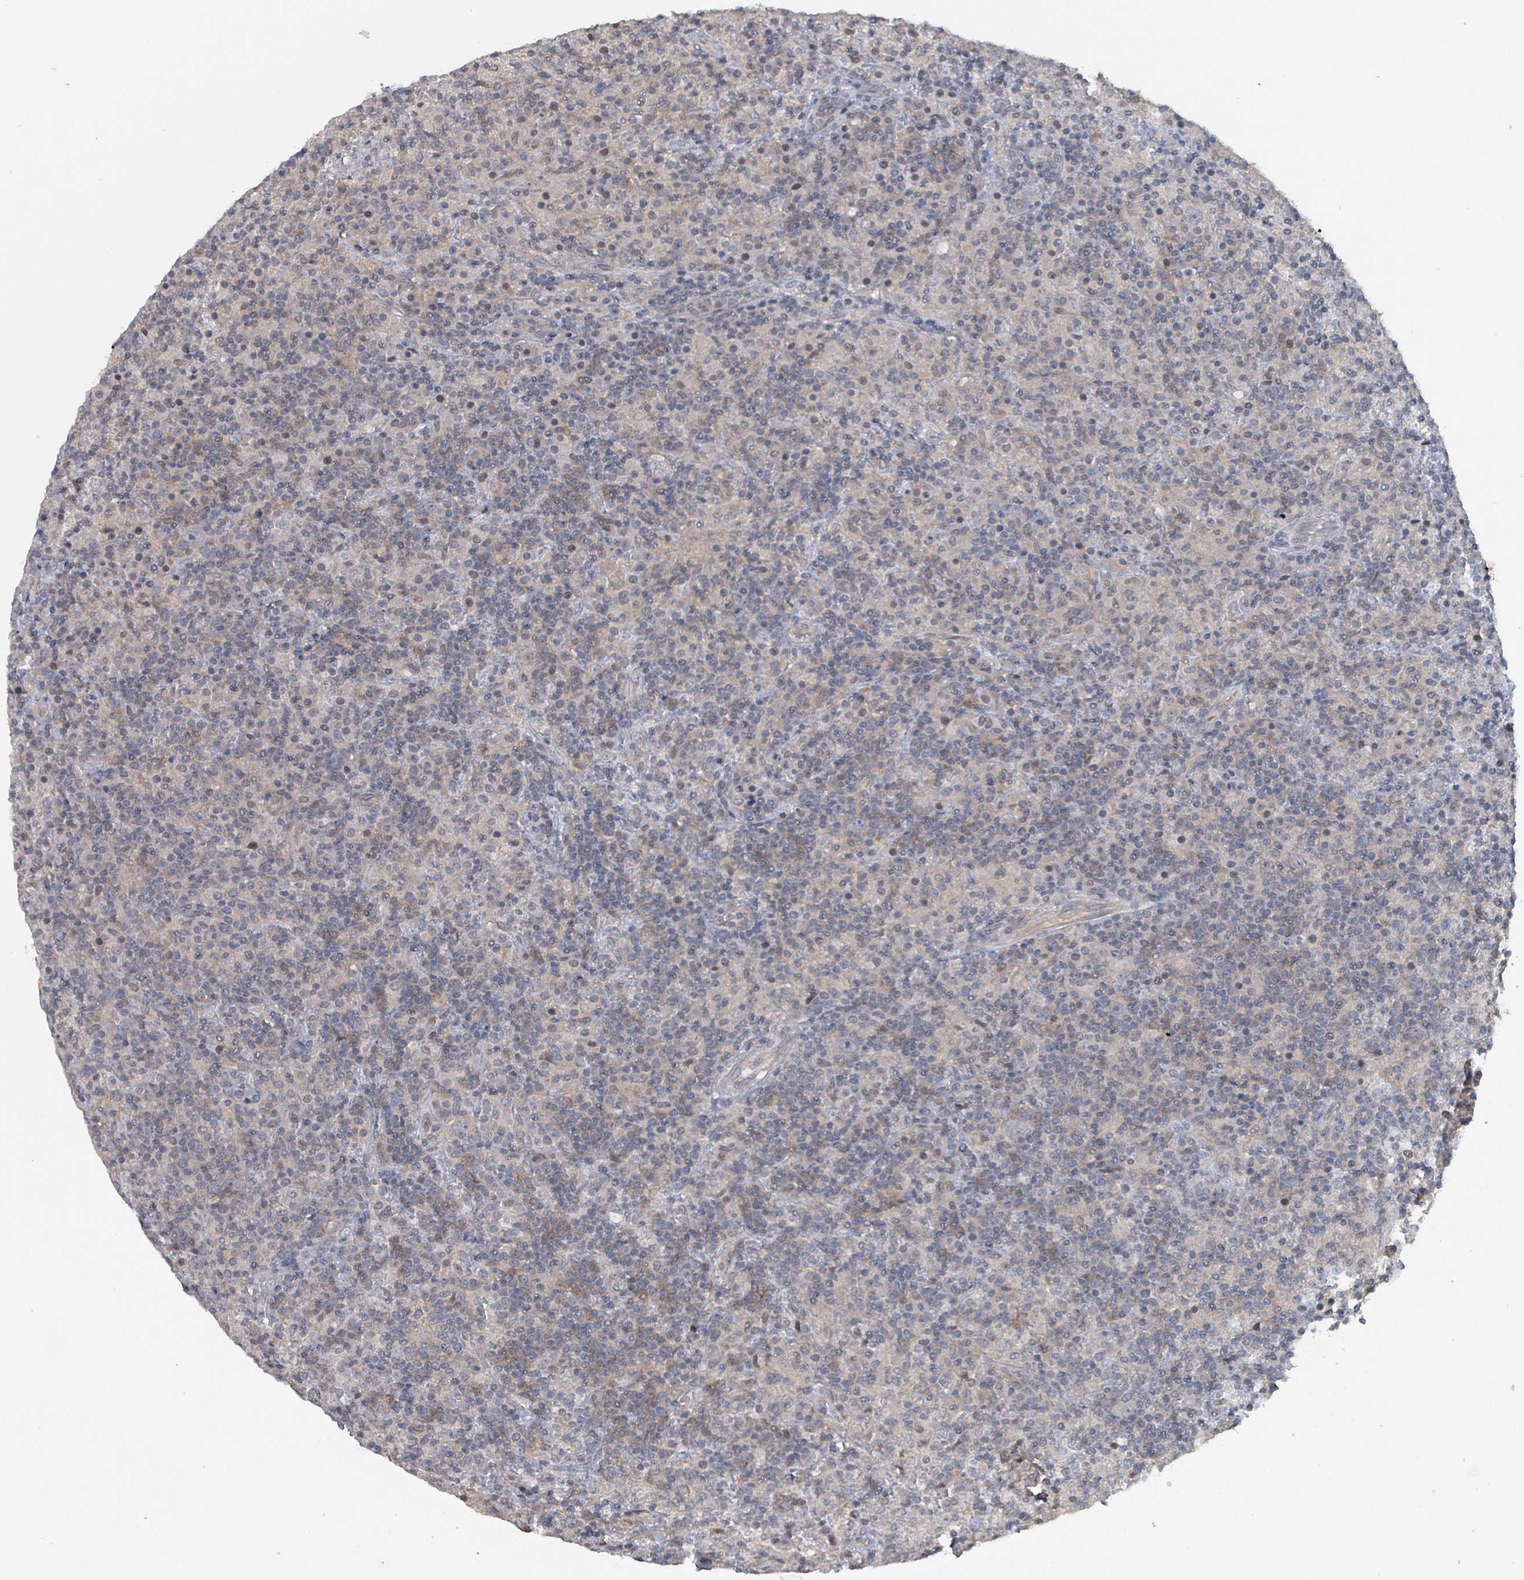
{"staining": {"intensity": "negative", "quantity": "none", "location": "none"}, "tissue": "lymphoma", "cell_type": "Tumor cells", "image_type": "cancer", "snomed": [{"axis": "morphology", "description": "Hodgkin's disease, NOS"}, {"axis": "topography", "description": "Lymph node"}], "caption": "A photomicrograph of lymphoma stained for a protein displays no brown staining in tumor cells.", "gene": "BIVM", "patient": {"sex": "male", "age": 70}}